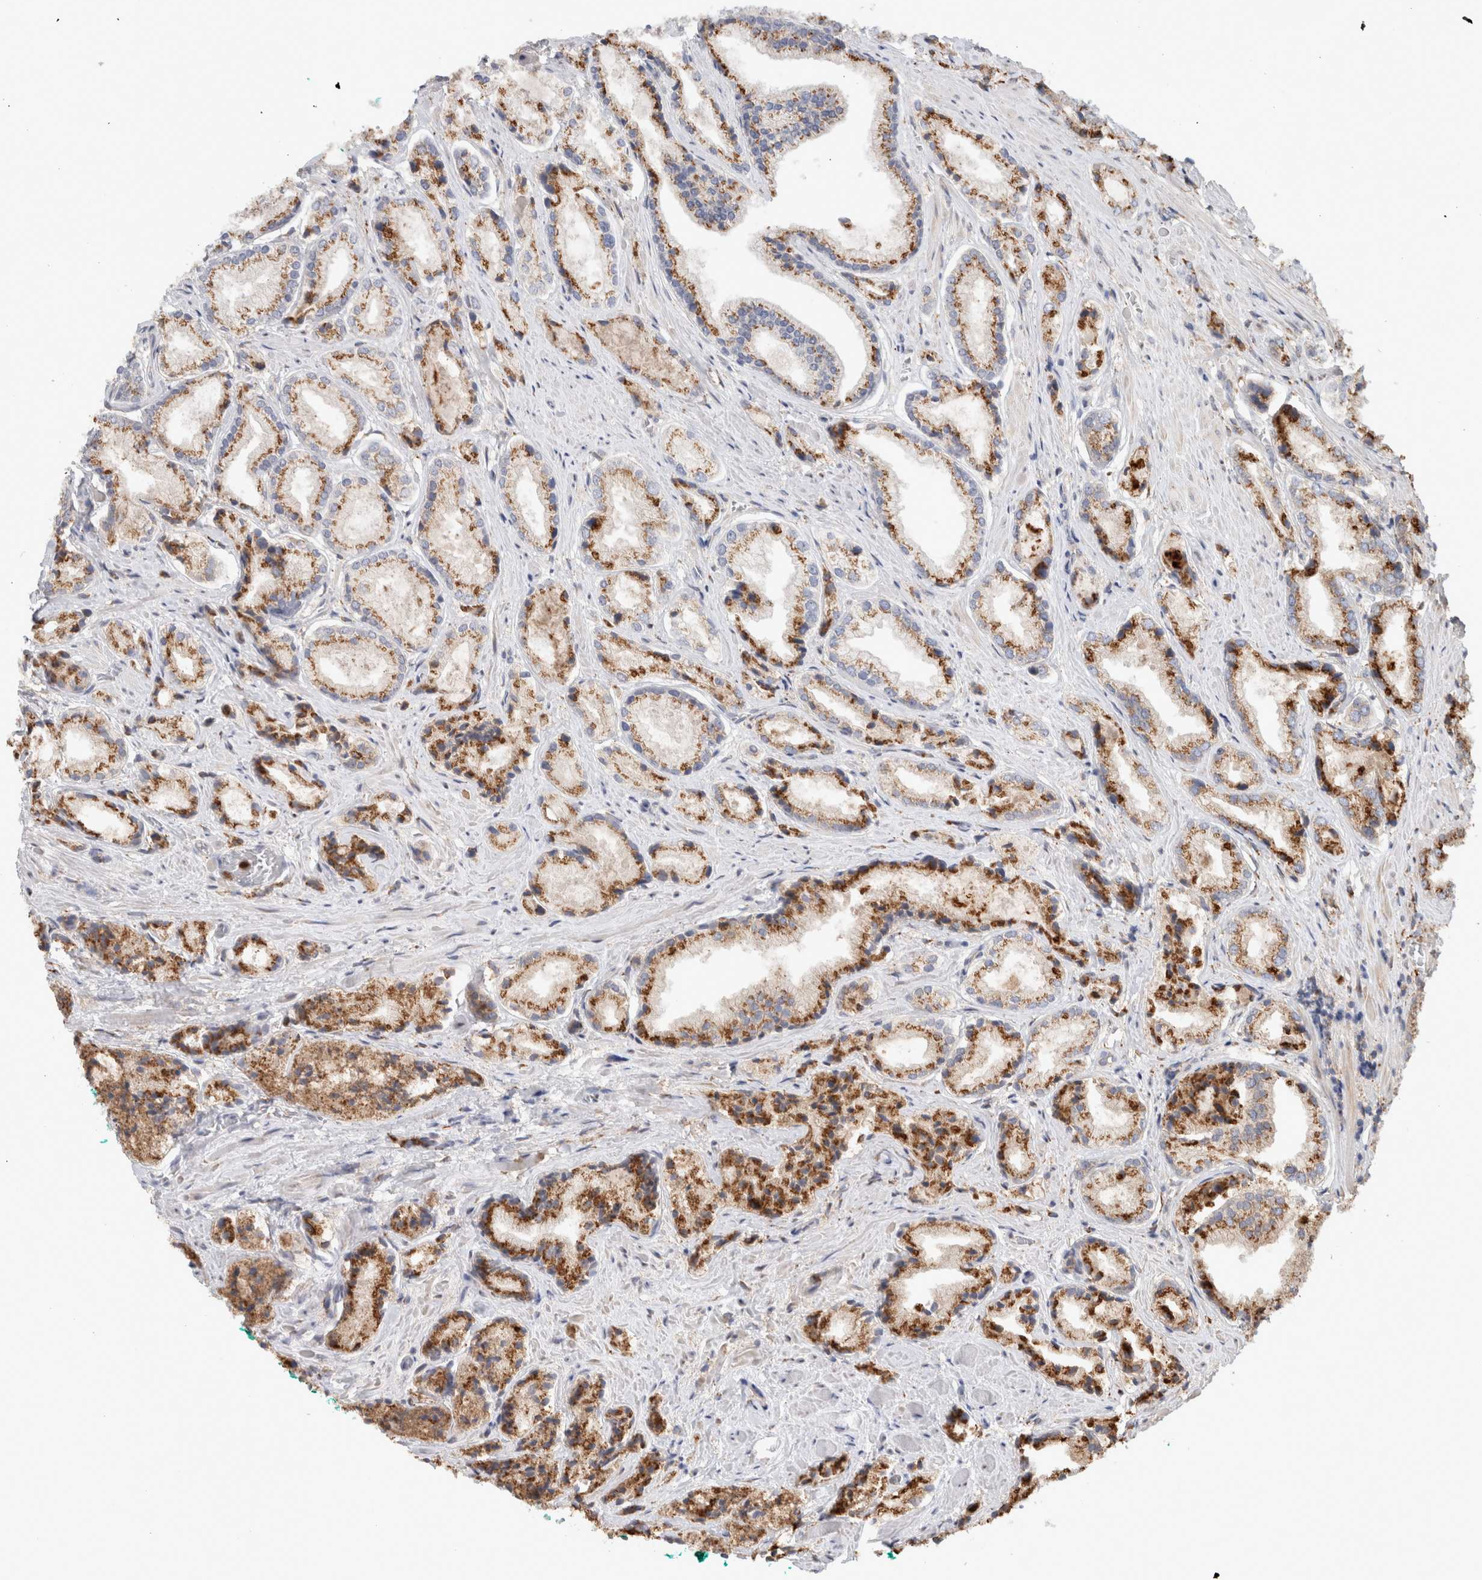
{"staining": {"intensity": "strong", "quantity": "25%-75%", "location": "cytoplasmic/membranous"}, "tissue": "prostate cancer", "cell_type": "Tumor cells", "image_type": "cancer", "snomed": [{"axis": "morphology", "description": "Adenocarcinoma, Low grade"}, {"axis": "topography", "description": "Prostate"}], "caption": "This photomicrograph shows adenocarcinoma (low-grade) (prostate) stained with immunohistochemistry (IHC) to label a protein in brown. The cytoplasmic/membranous of tumor cells show strong positivity for the protein. Nuclei are counter-stained blue.", "gene": "P4HA1", "patient": {"sex": "male", "age": 62}}